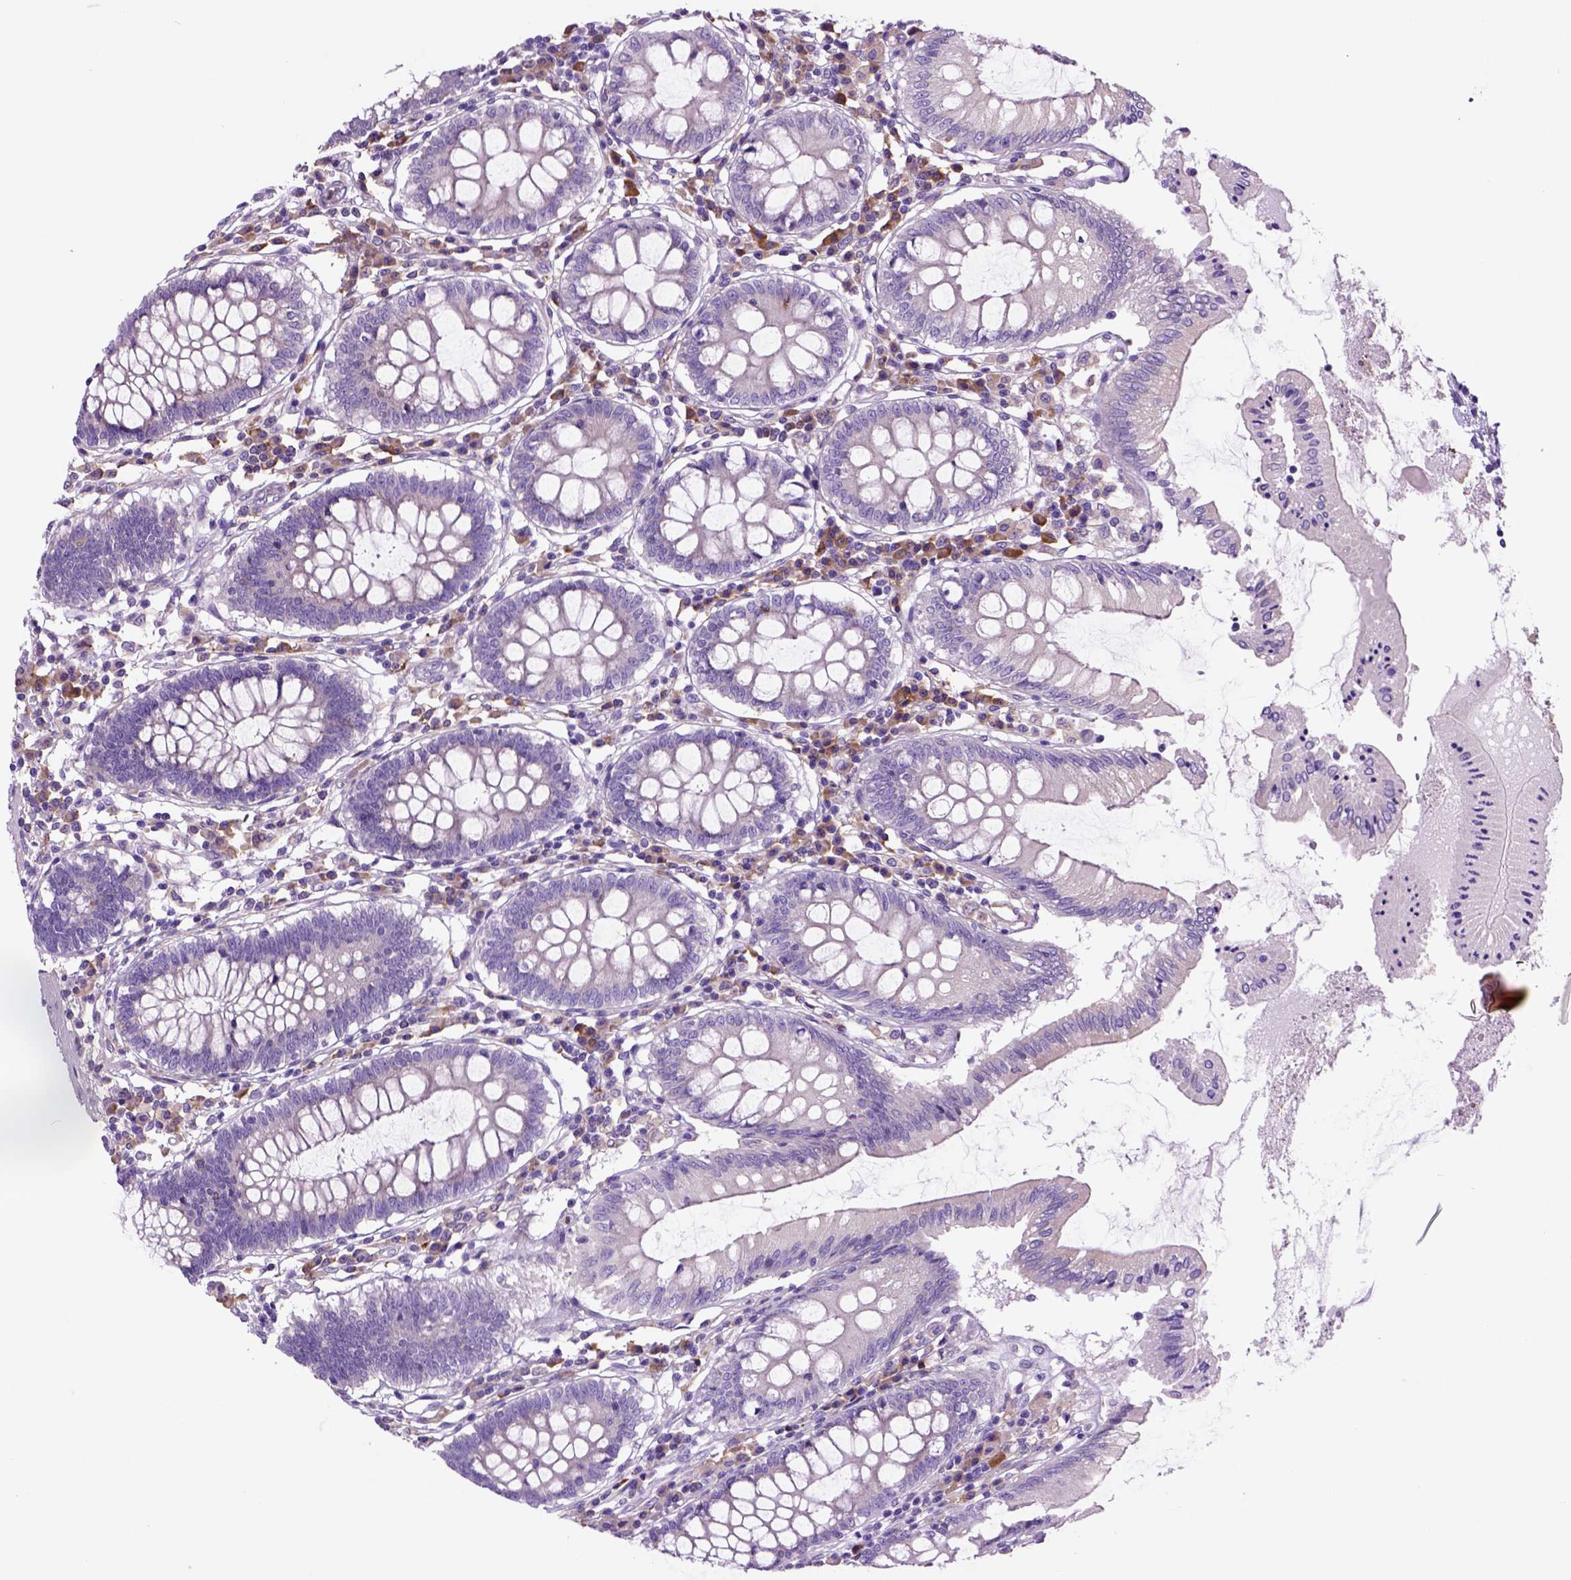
{"staining": {"intensity": "negative", "quantity": "none", "location": "none"}, "tissue": "colon", "cell_type": "Endothelial cells", "image_type": "normal", "snomed": [{"axis": "morphology", "description": "Normal tissue, NOS"}, {"axis": "morphology", "description": "Adenocarcinoma, NOS"}, {"axis": "topography", "description": "Colon"}], "caption": "IHC photomicrograph of normal colon stained for a protein (brown), which exhibits no positivity in endothelial cells.", "gene": "PIAS3", "patient": {"sex": "male", "age": 83}}